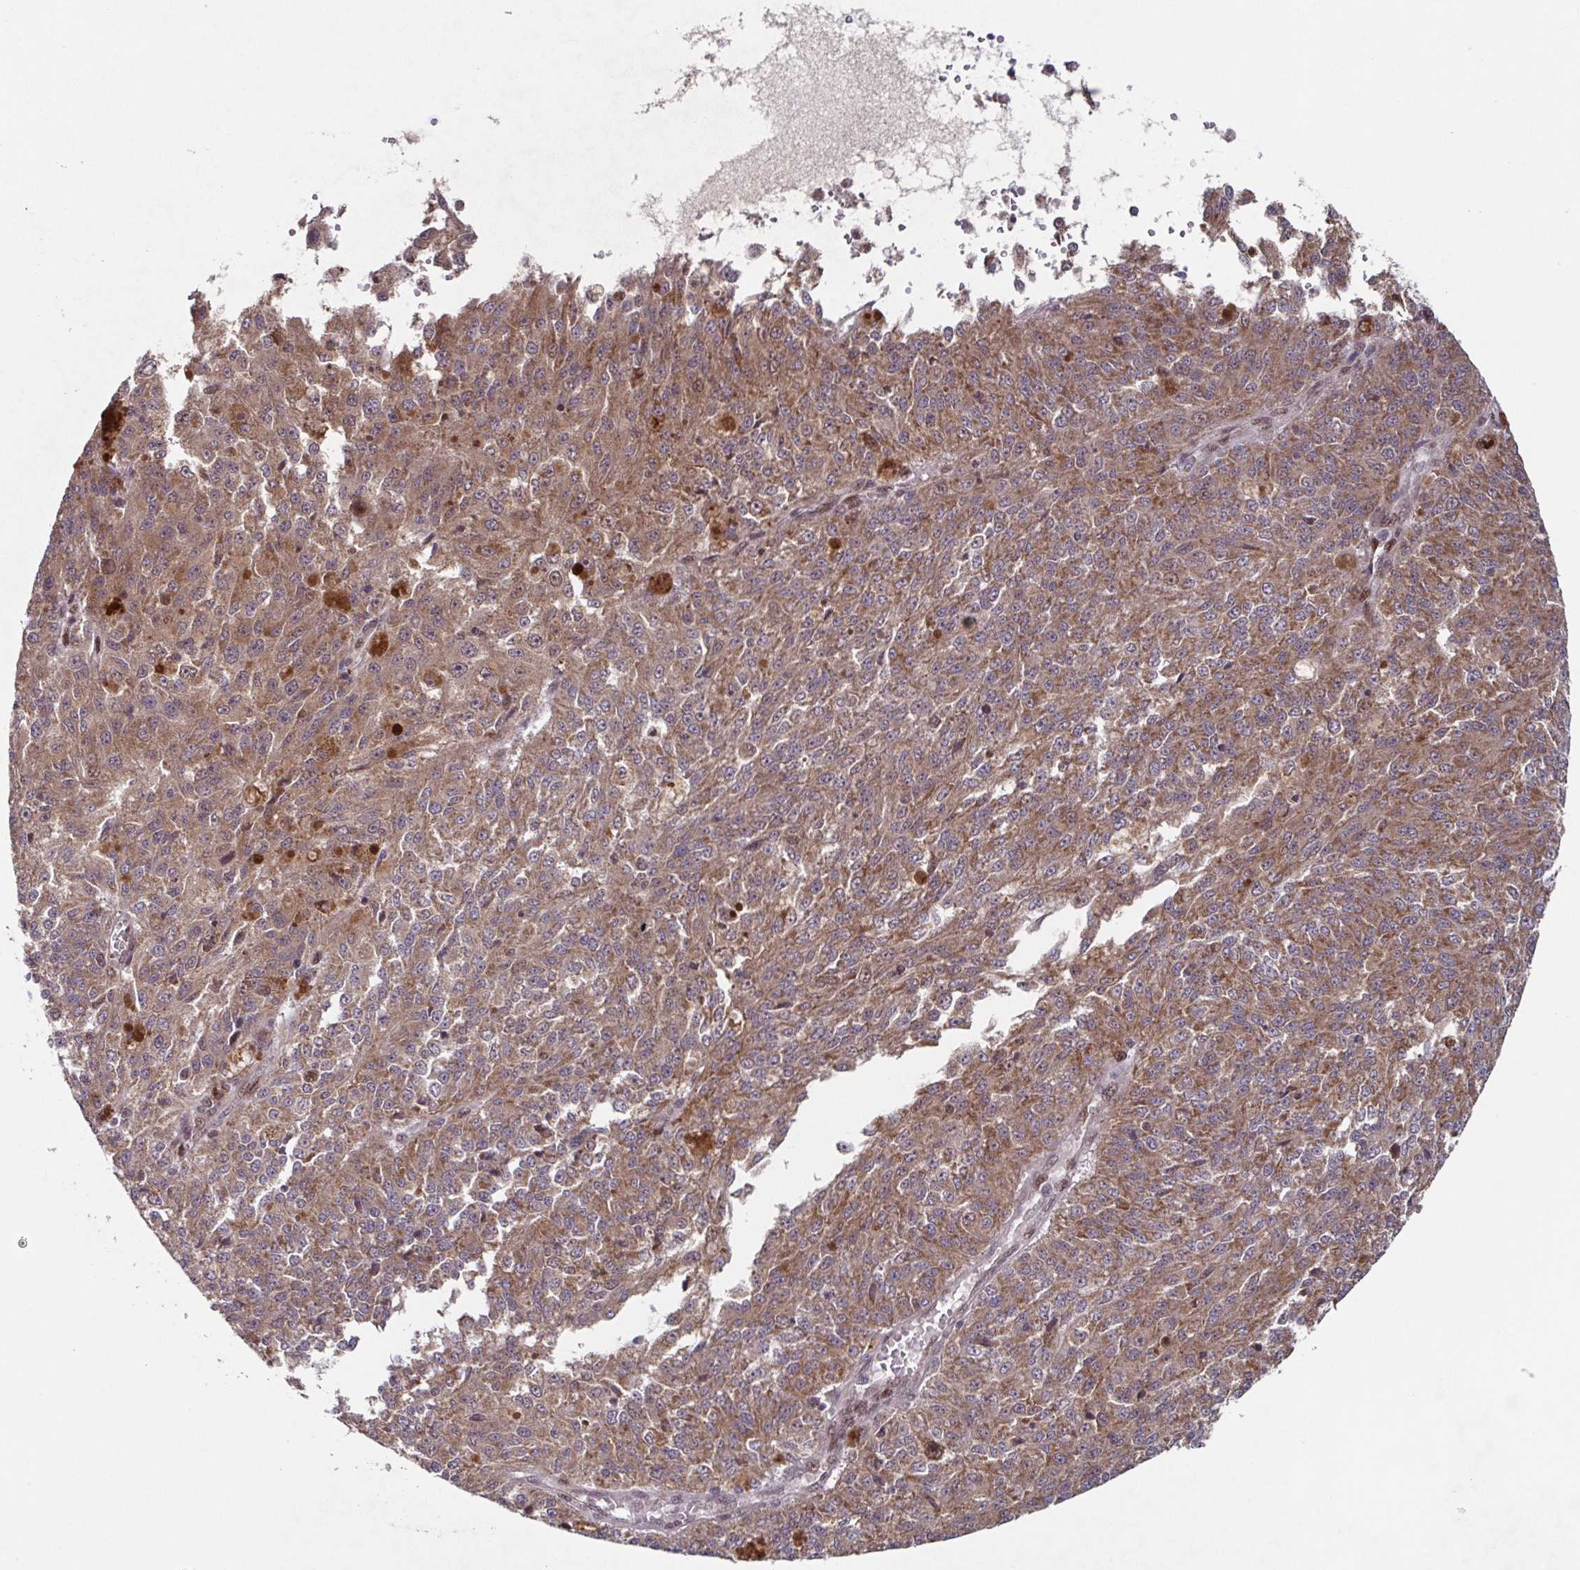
{"staining": {"intensity": "moderate", "quantity": ">75%", "location": "cytoplasmic/membranous"}, "tissue": "melanoma", "cell_type": "Tumor cells", "image_type": "cancer", "snomed": [{"axis": "morphology", "description": "Malignant melanoma, Metastatic site"}, {"axis": "topography", "description": "Lymph node"}], "caption": "Immunohistochemistry of human melanoma demonstrates medium levels of moderate cytoplasmic/membranous positivity in approximately >75% of tumor cells. Nuclei are stained in blue.", "gene": "TTC19", "patient": {"sex": "female", "age": 64}}